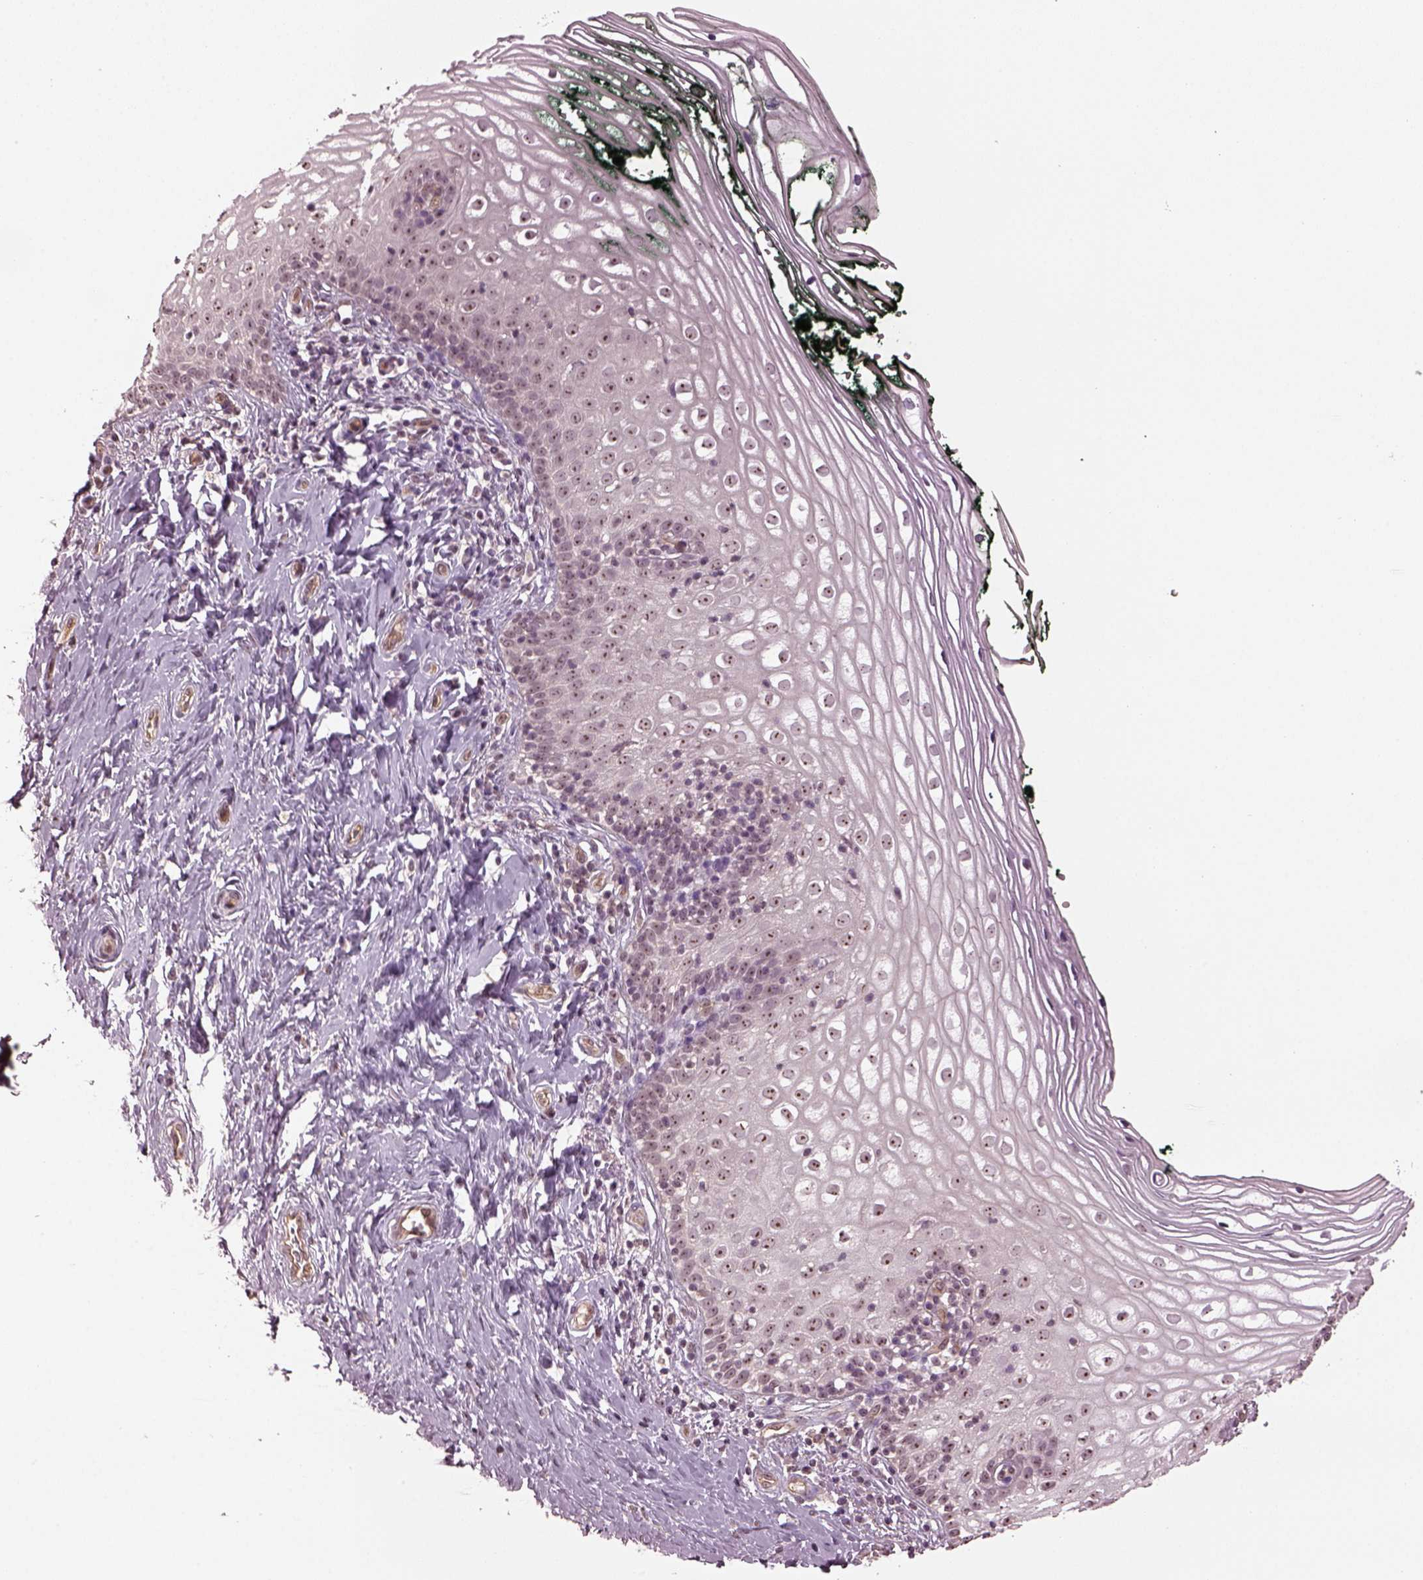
{"staining": {"intensity": "moderate", "quantity": "25%-75%", "location": "nuclear"}, "tissue": "vagina", "cell_type": "Squamous epithelial cells", "image_type": "normal", "snomed": [{"axis": "morphology", "description": "Normal tissue, NOS"}, {"axis": "topography", "description": "Vagina"}], "caption": "Protein staining of benign vagina exhibits moderate nuclear positivity in approximately 25%-75% of squamous epithelial cells. (DAB (3,3'-diaminobenzidine) IHC, brown staining for protein, blue staining for nuclei).", "gene": "GNRH1", "patient": {"sex": "female", "age": 47}}